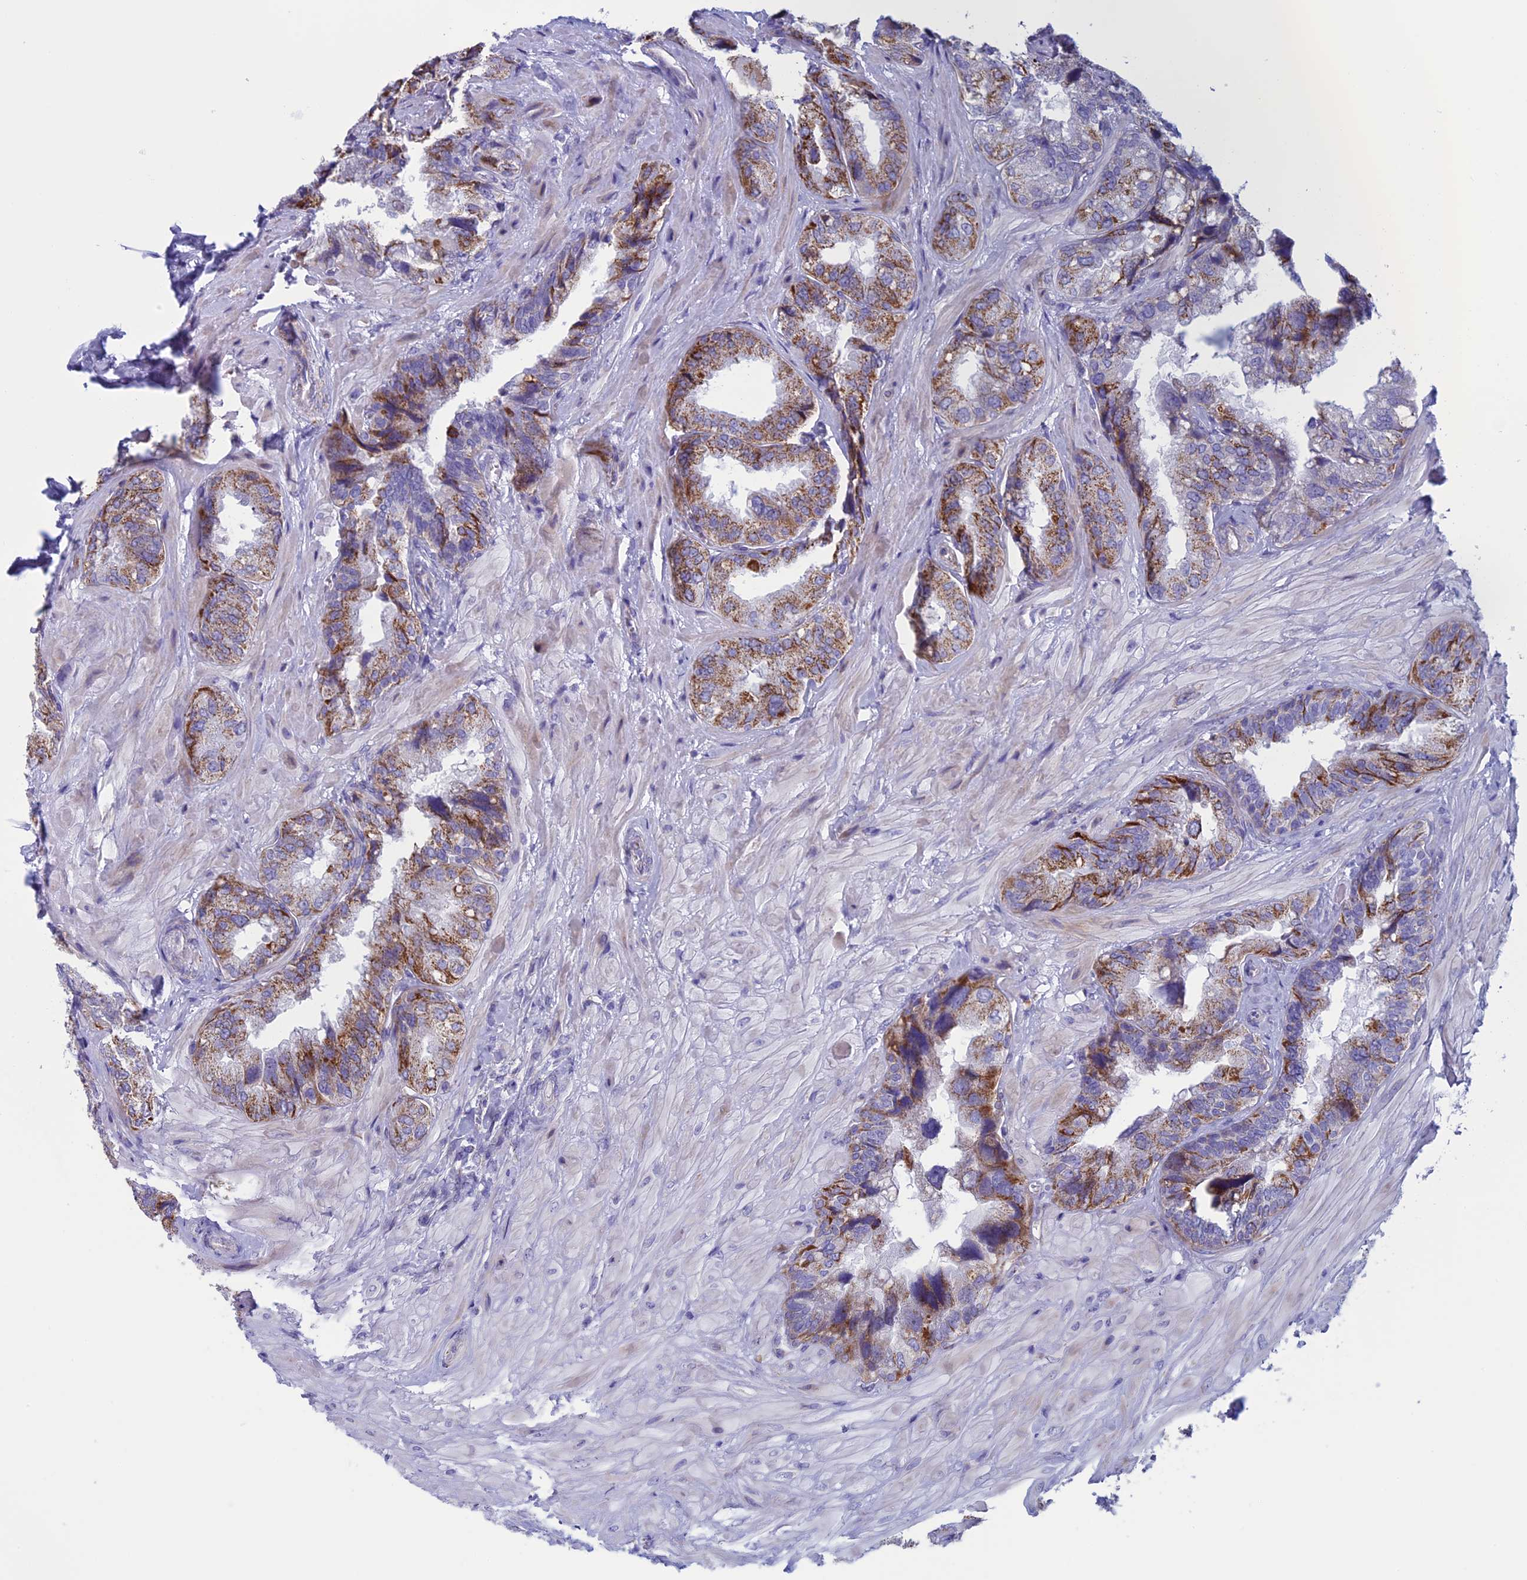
{"staining": {"intensity": "moderate", "quantity": "25%-75%", "location": "cytoplasmic/membranous"}, "tissue": "seminal vesicle", "cell_type": "Glandular cells", "image_type": "normal", "snomed": [{"axis": "morphology", "description": "Normal tissue, NOS"}, {"axis": "topography", "description": "Prostate and seminal vesicle, NOS"}, {"axis": "topography", "description": "Prostate"}, {"axis": "topography", "description": "Seminal veicle"}], "caption": "The histopathology image shows staining of normal seminal vesicle, revealing moderate cytoplasmic/membranous protein staining (brown color) within glandular cells.", "gene": "NDUFB9", "patient": {"sex": "male", "age": 67}}